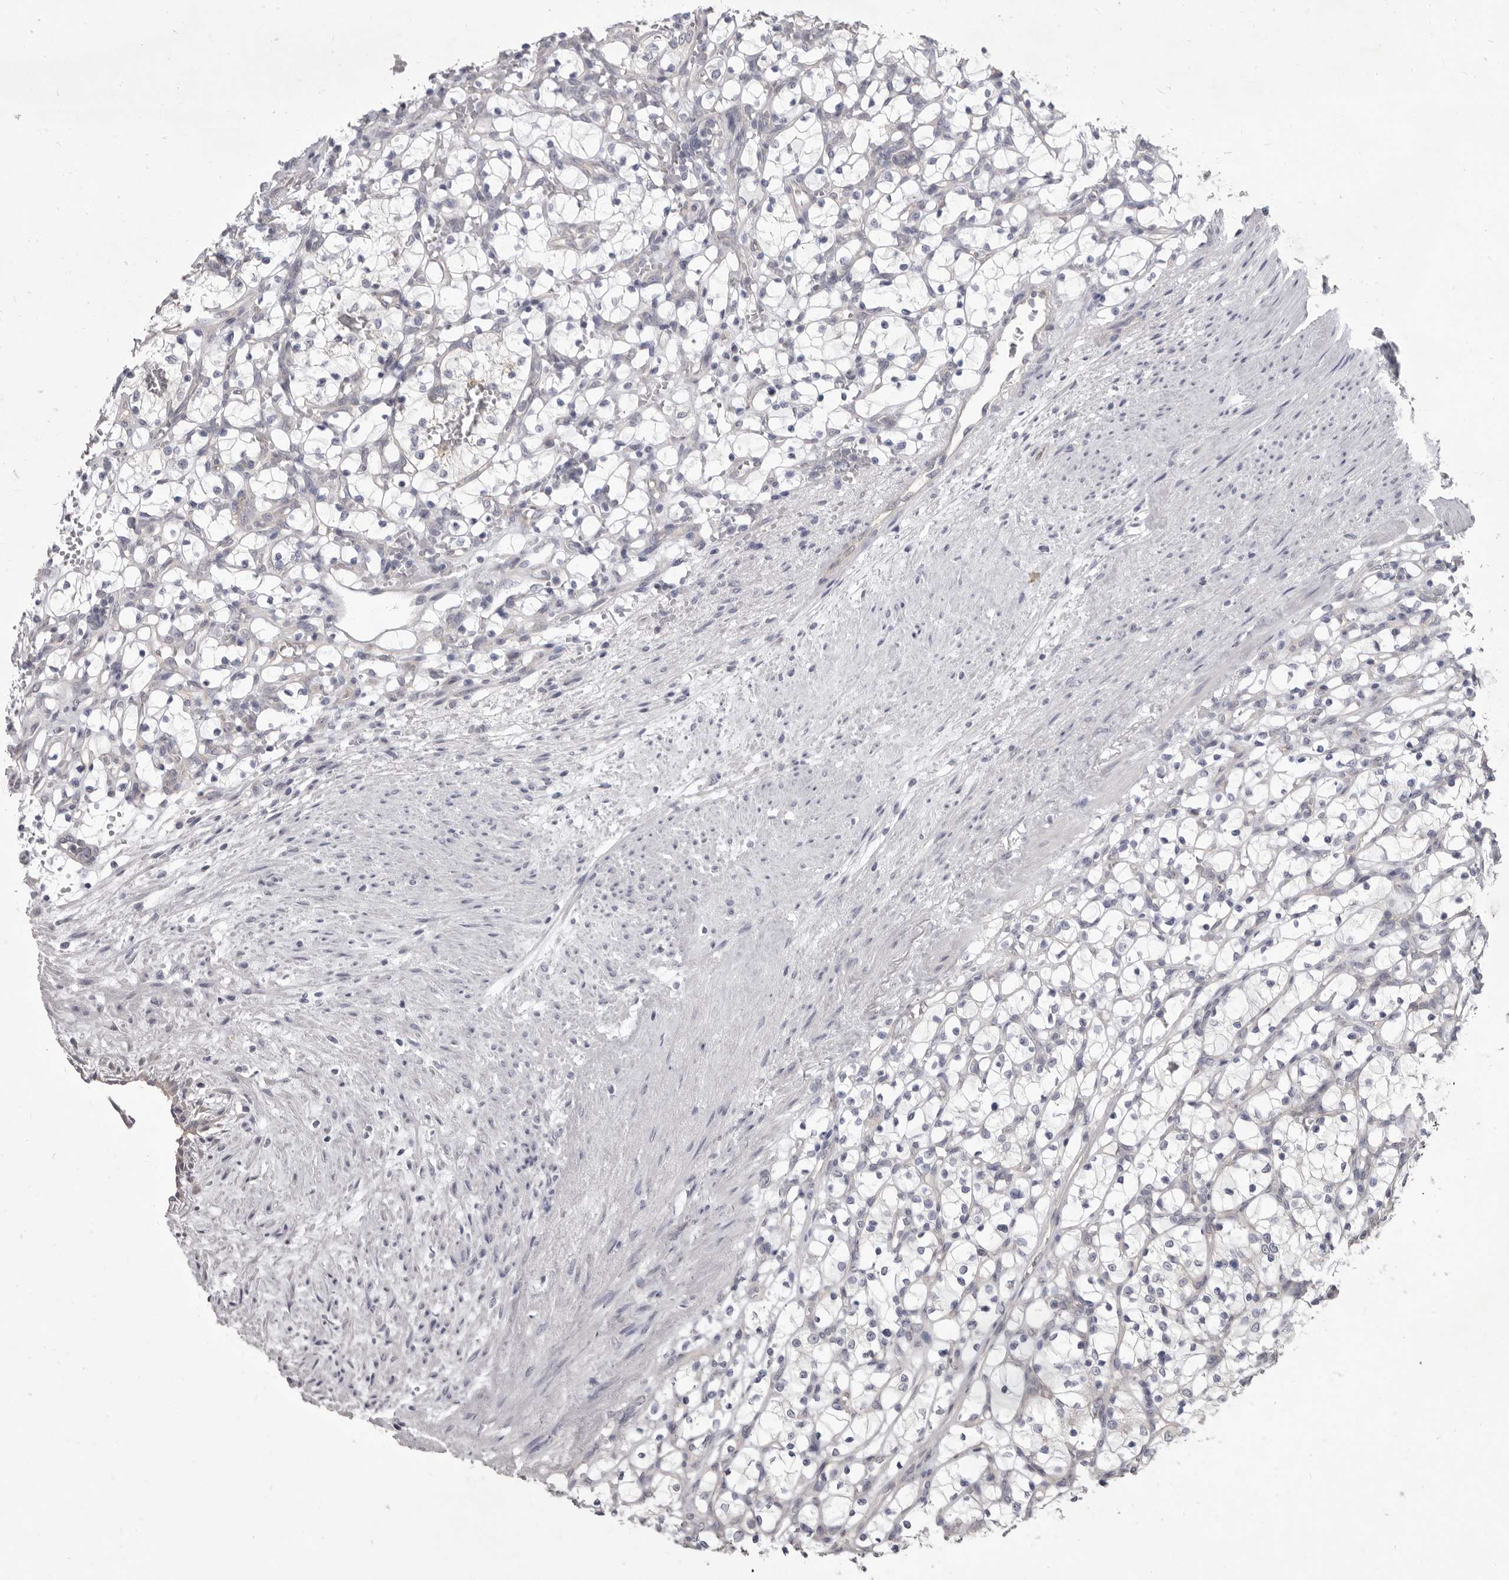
{"staining": {"intensity": "negative", "quantity": "none", "location": "none"}, "tissue": "renal cancer", "cell_type": "Tumor cells", "image_type": "cancer", "snomed": [{"axis": "morphology", "description": "Adenocarcinoma, NOS"}, {"axis": "topography", "description": "Kidney"}], "caption": "An image of human renal cancer (adenocarcinoma) is negative for staining in tumor cells.", "gene": "GSK3B", "patient": {"sex": "female", "age": 69}}